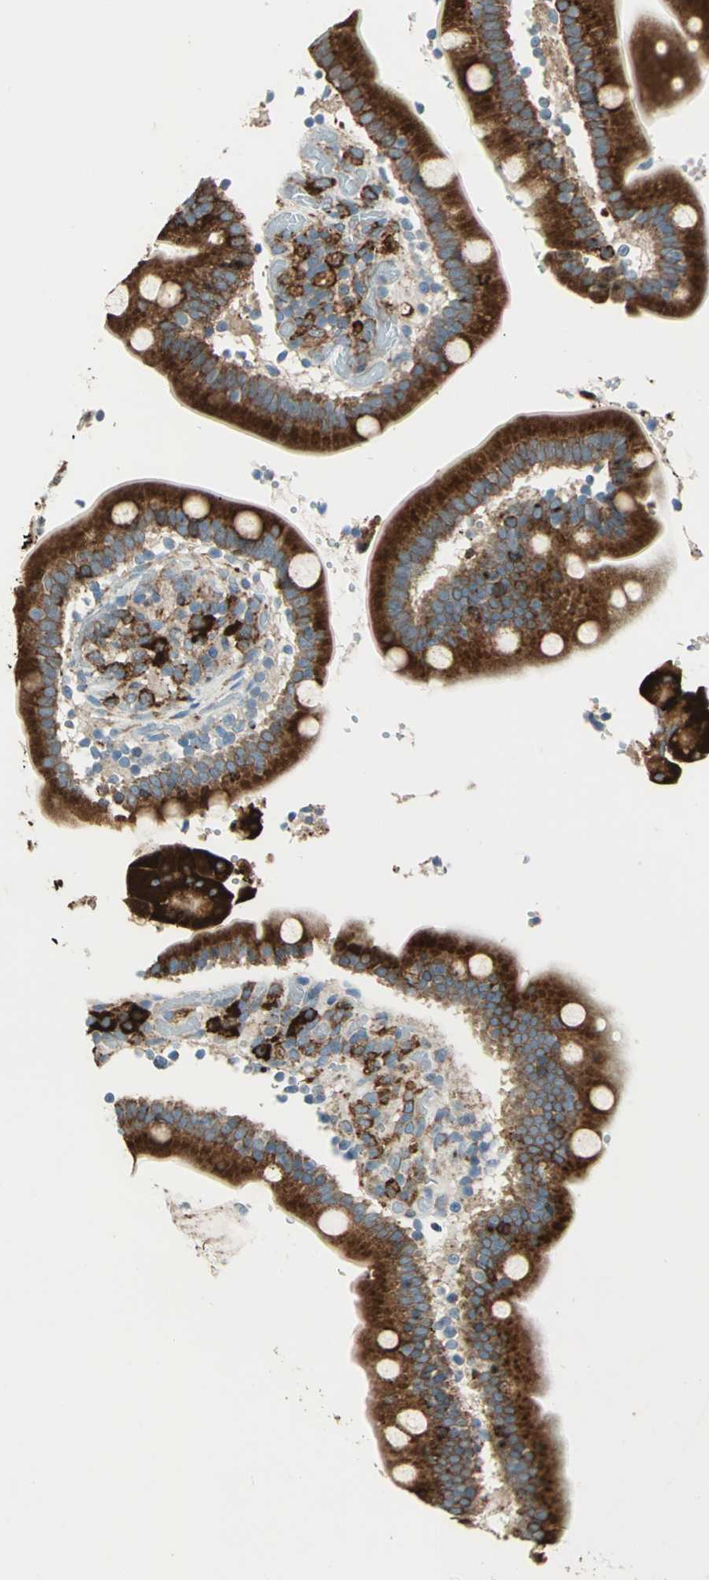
{"staining": {"intensity": "strong", "quantity": ">75%", "location": "cytoplasmic/membranous"}, "tissue": "duodenum", "cell_type": "Glandular cells", "image_type": "normal", "snomed": [{"axis": "morphology", "description": "Normal tissue, NOS"}, {"axis": "topography", "description": "Duodenum"}], "caption": "Human duodenum stained with a brown dye demonstrates strong cytoplasmic/membranous positive staining in approximately >75% of glandular cells.", "gene": "PDIA4", "patient": {"sex": "male", "age": 66}}